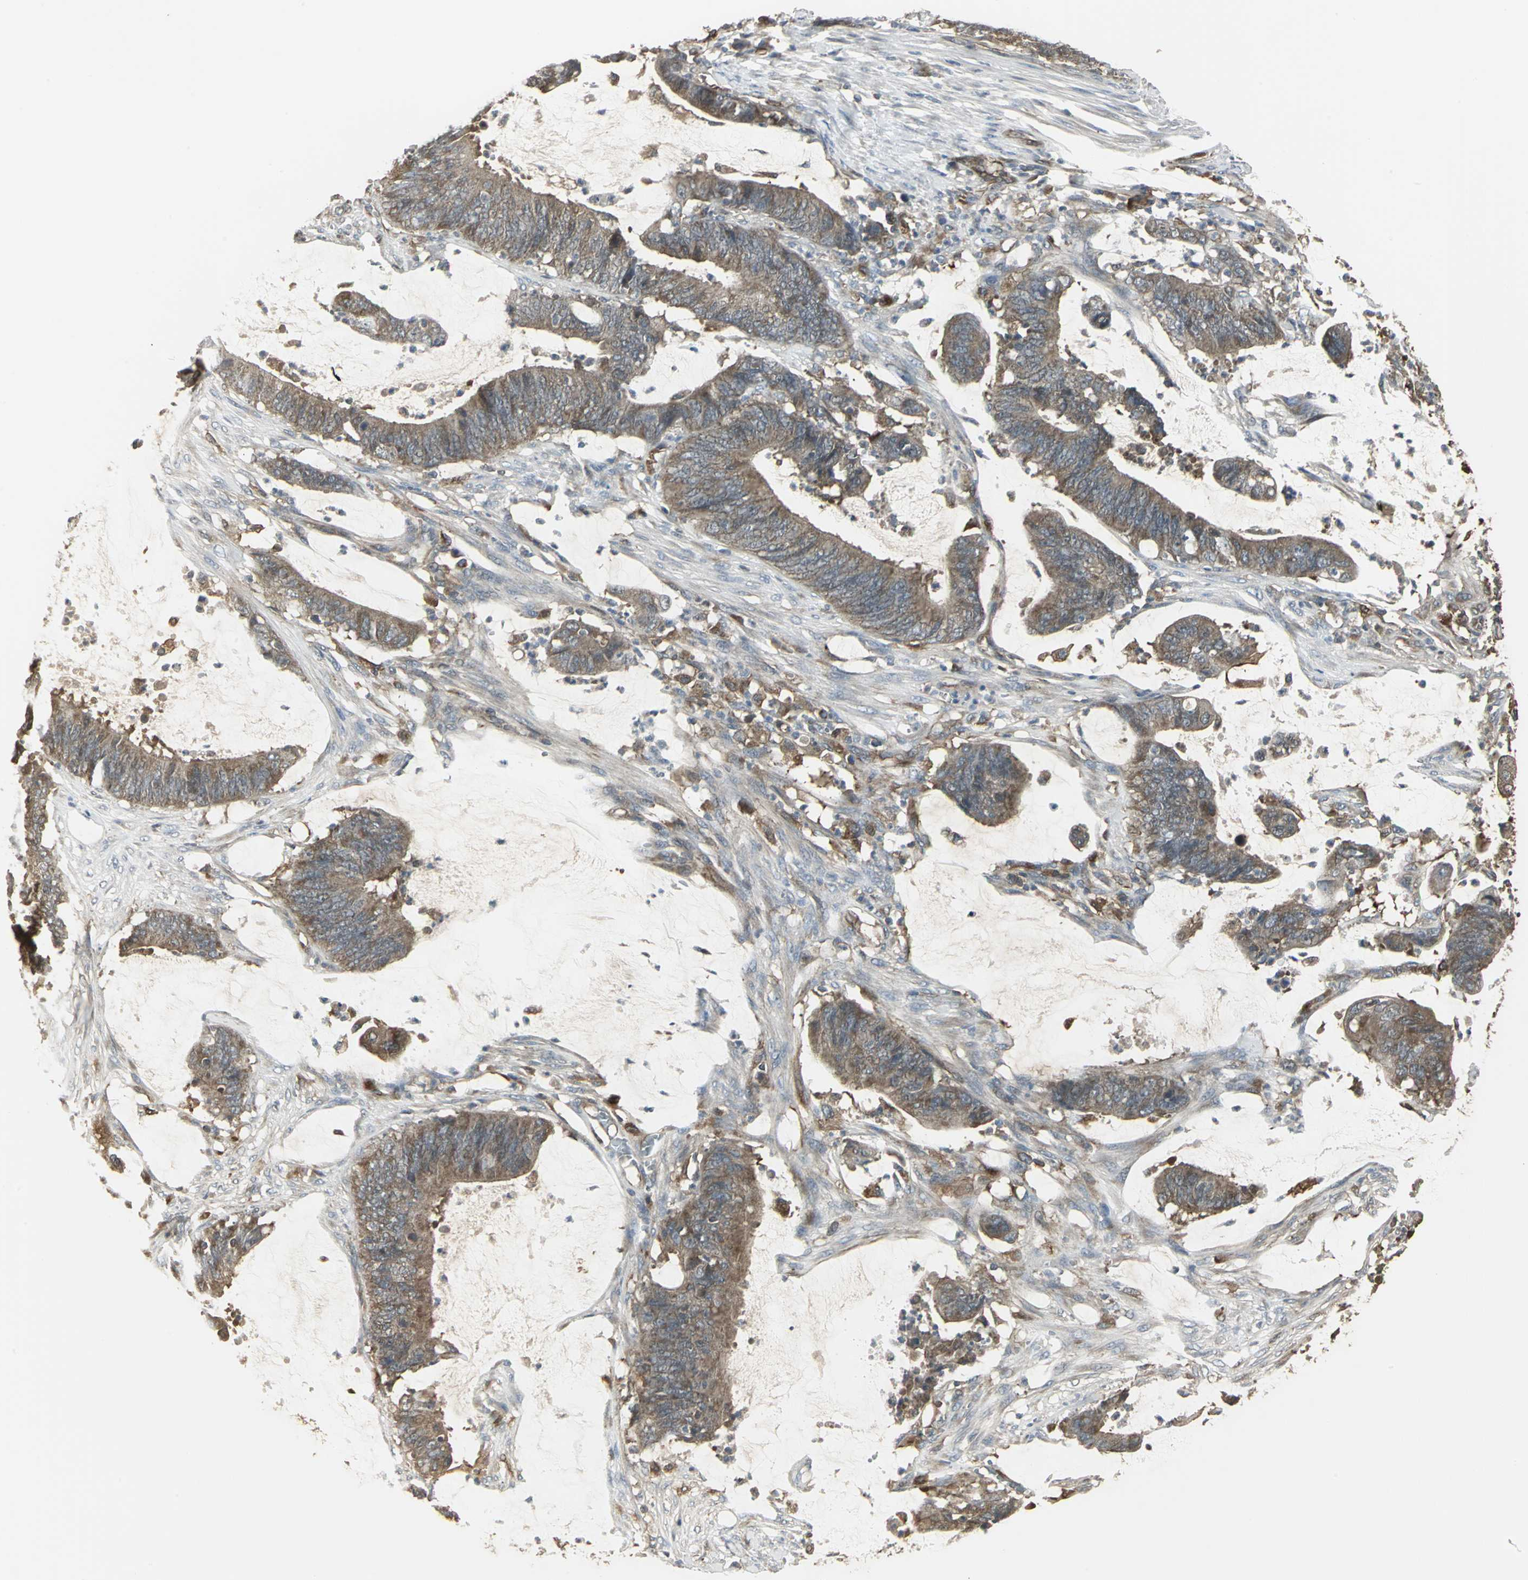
{"staining": {"intensity": "moderate", "quantity": ">75%", "location": "cytoplasmic/membranous"}, "tissue": "colorectal cancer", "cell_type": "Tumor cells", "image_type": "cancer", "snomed": [{"axis": "morphology", "description": "Adenocarcinoma, NOS"}, {"axis": "topography", "description": "Rectum"}], "caption": "A brown stain shows moderate cytoplasmic/membranous expression of a protein in human colorectal cancer tumor cells. (DAB = brown stain, brightfield microscopy at high magnification).", "gene": "PRXL2B", "patient": {"sex": "female", "age": 66}}